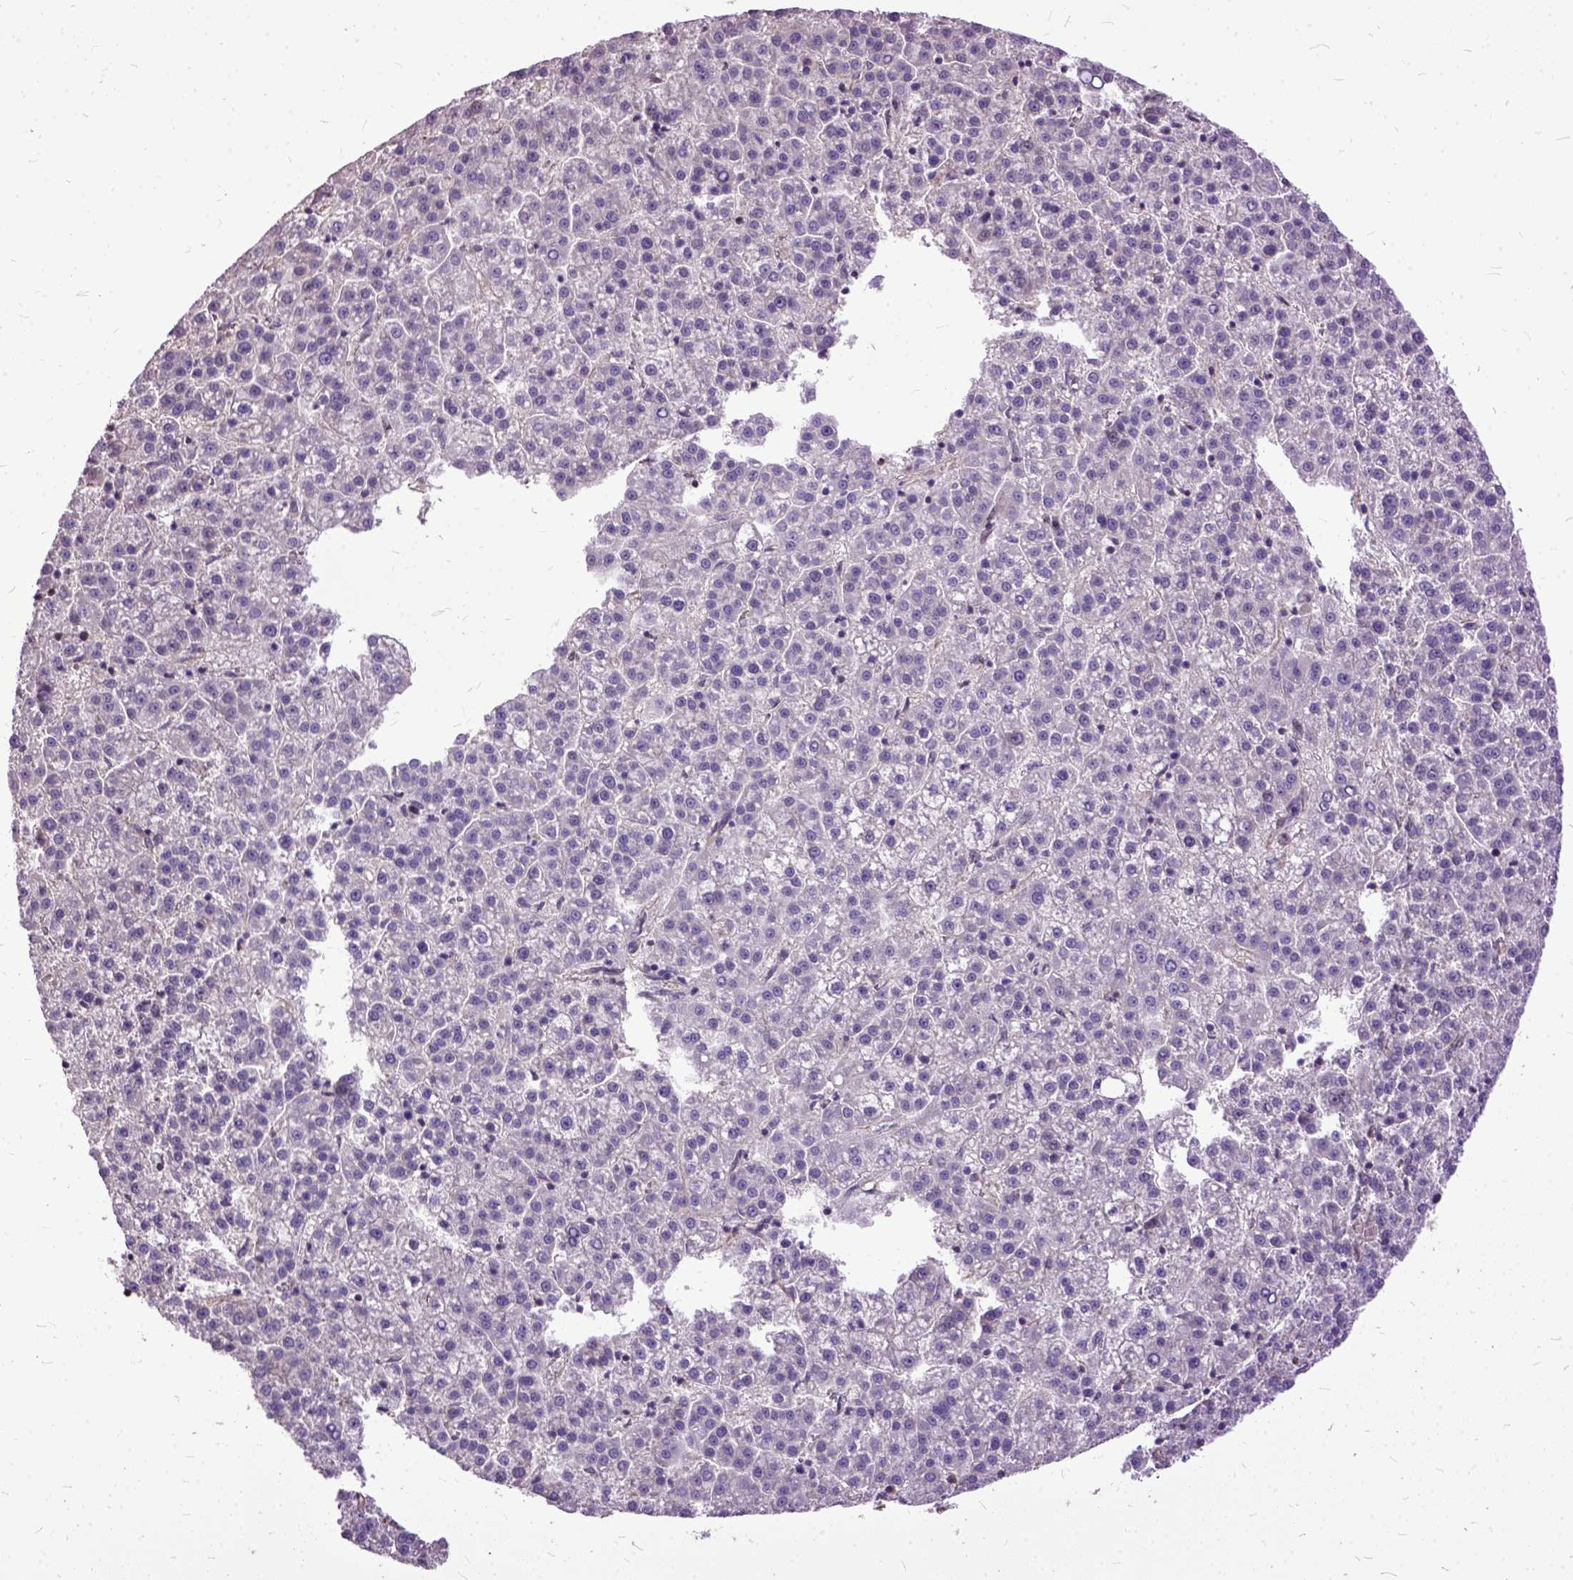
{"staining": {"intensity": "negative", "quantity": "none", "location": "none"}, "tissue": "liver cancer", "cell_type": "Tumor cells", "image_type": "cancer", "snomed": [{"axis": "morphology", "description": "Carcinoma, Hepatocellular, NOS"}, {"axis": "topography", "description": "Liver"}], "caption": "Micrograph shows no protein staining in tumor cells of liver cancer (hepatocellular carcinoma) tissue.", "gene": "AREG", "patient": {"sex": "female", "age": 58}}